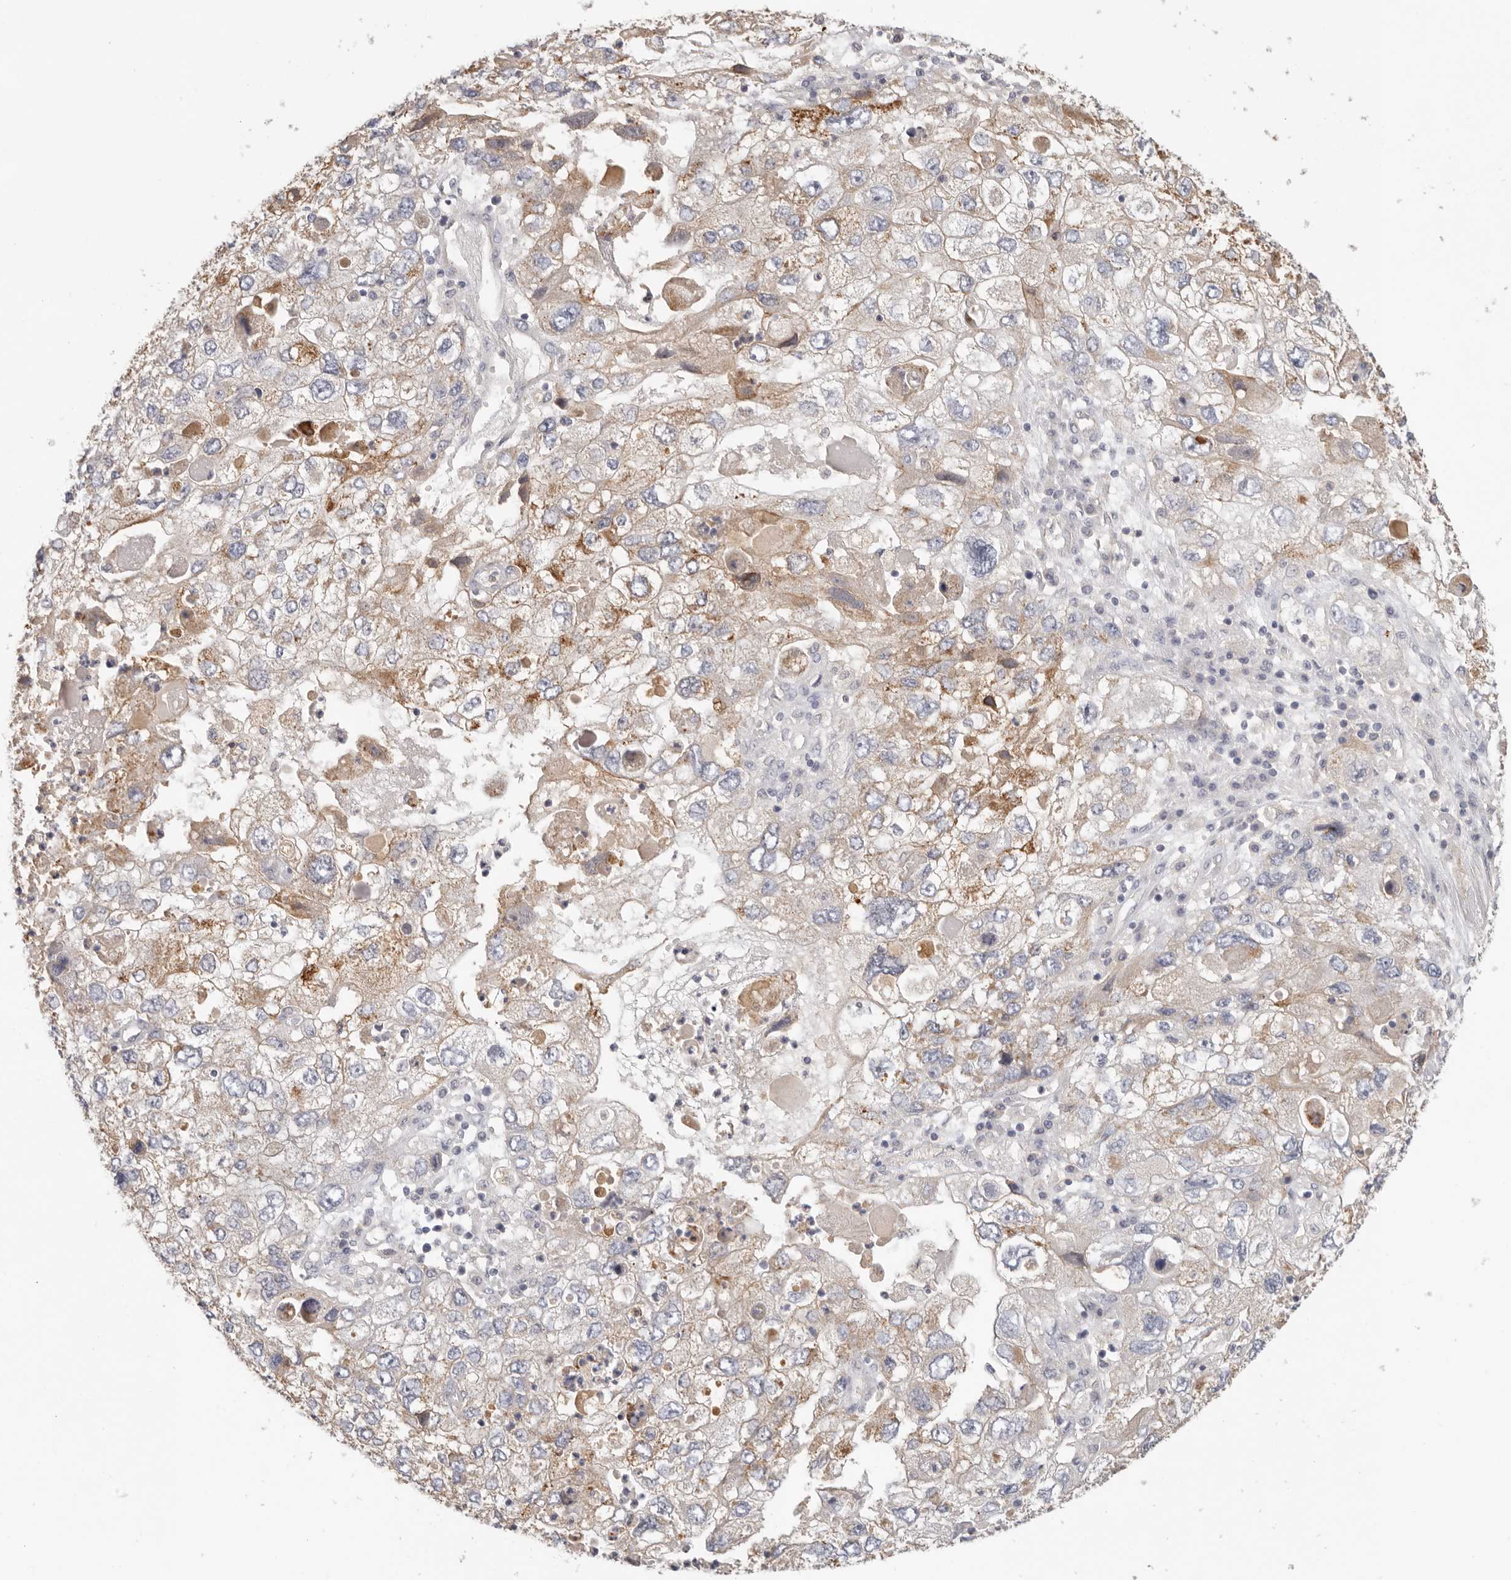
{"staining": {"intensity": "weak", "quantity": "<25%", "location": "cytoplasmic/membranous"}, "tissue": "endometrial cancer", "cell_type": "Tumor cells", "image_type": "cancer", "snomed": [{"axis": "morphology", "description": "Adenocarcinoma, NOS"}, {"axis": "topography", "description": "Endometrium"}], "caption": "Human endometrial cancer stained for a protein using immunohistochemistry displays no expression in tumor cells.", "gene": "ANXA9", "patient": {"sex": "female", "age": 49}}